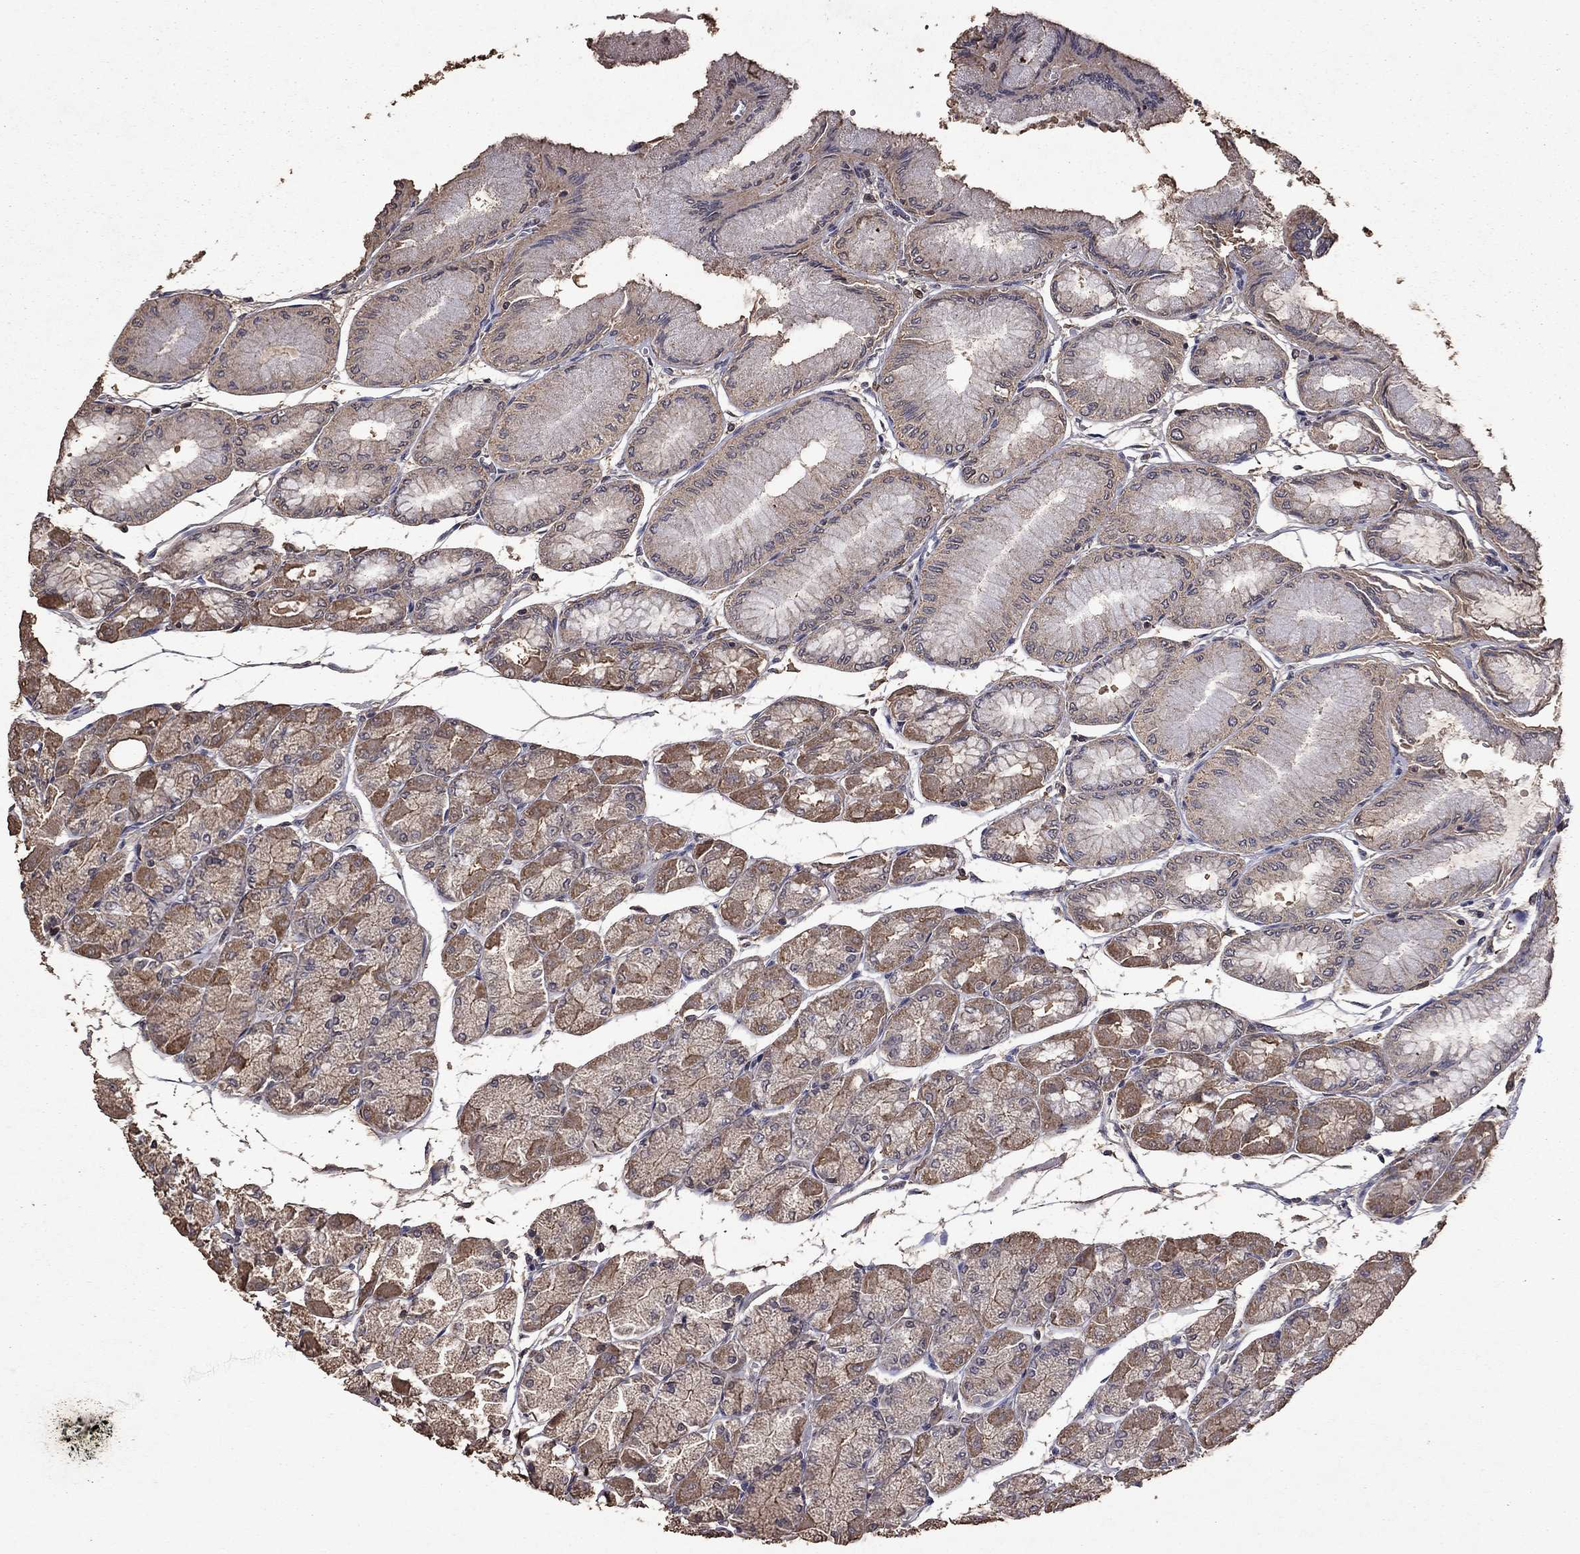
{"staining": {"intensity": "moderate", "quantity": ">75%", "location": "cytoplasmic/membranous"}, "tissue": "stomach", "cell_type": "Glandular cells", "image_type": "normal", "snomed": [{"axis": "morphology", "description": "Normal tissue, NOS"}, {"axis": "topography", "description": "Stomach, upper"}], "caption": "Immunohistochemical staining of unremarkable stomach demonstrates moderate cytoplasmic/membranous protein expression in approximately >75% of glandular cells.", "gene": "SERPINA5", "patient": {"sex": "male", "age": 60}}